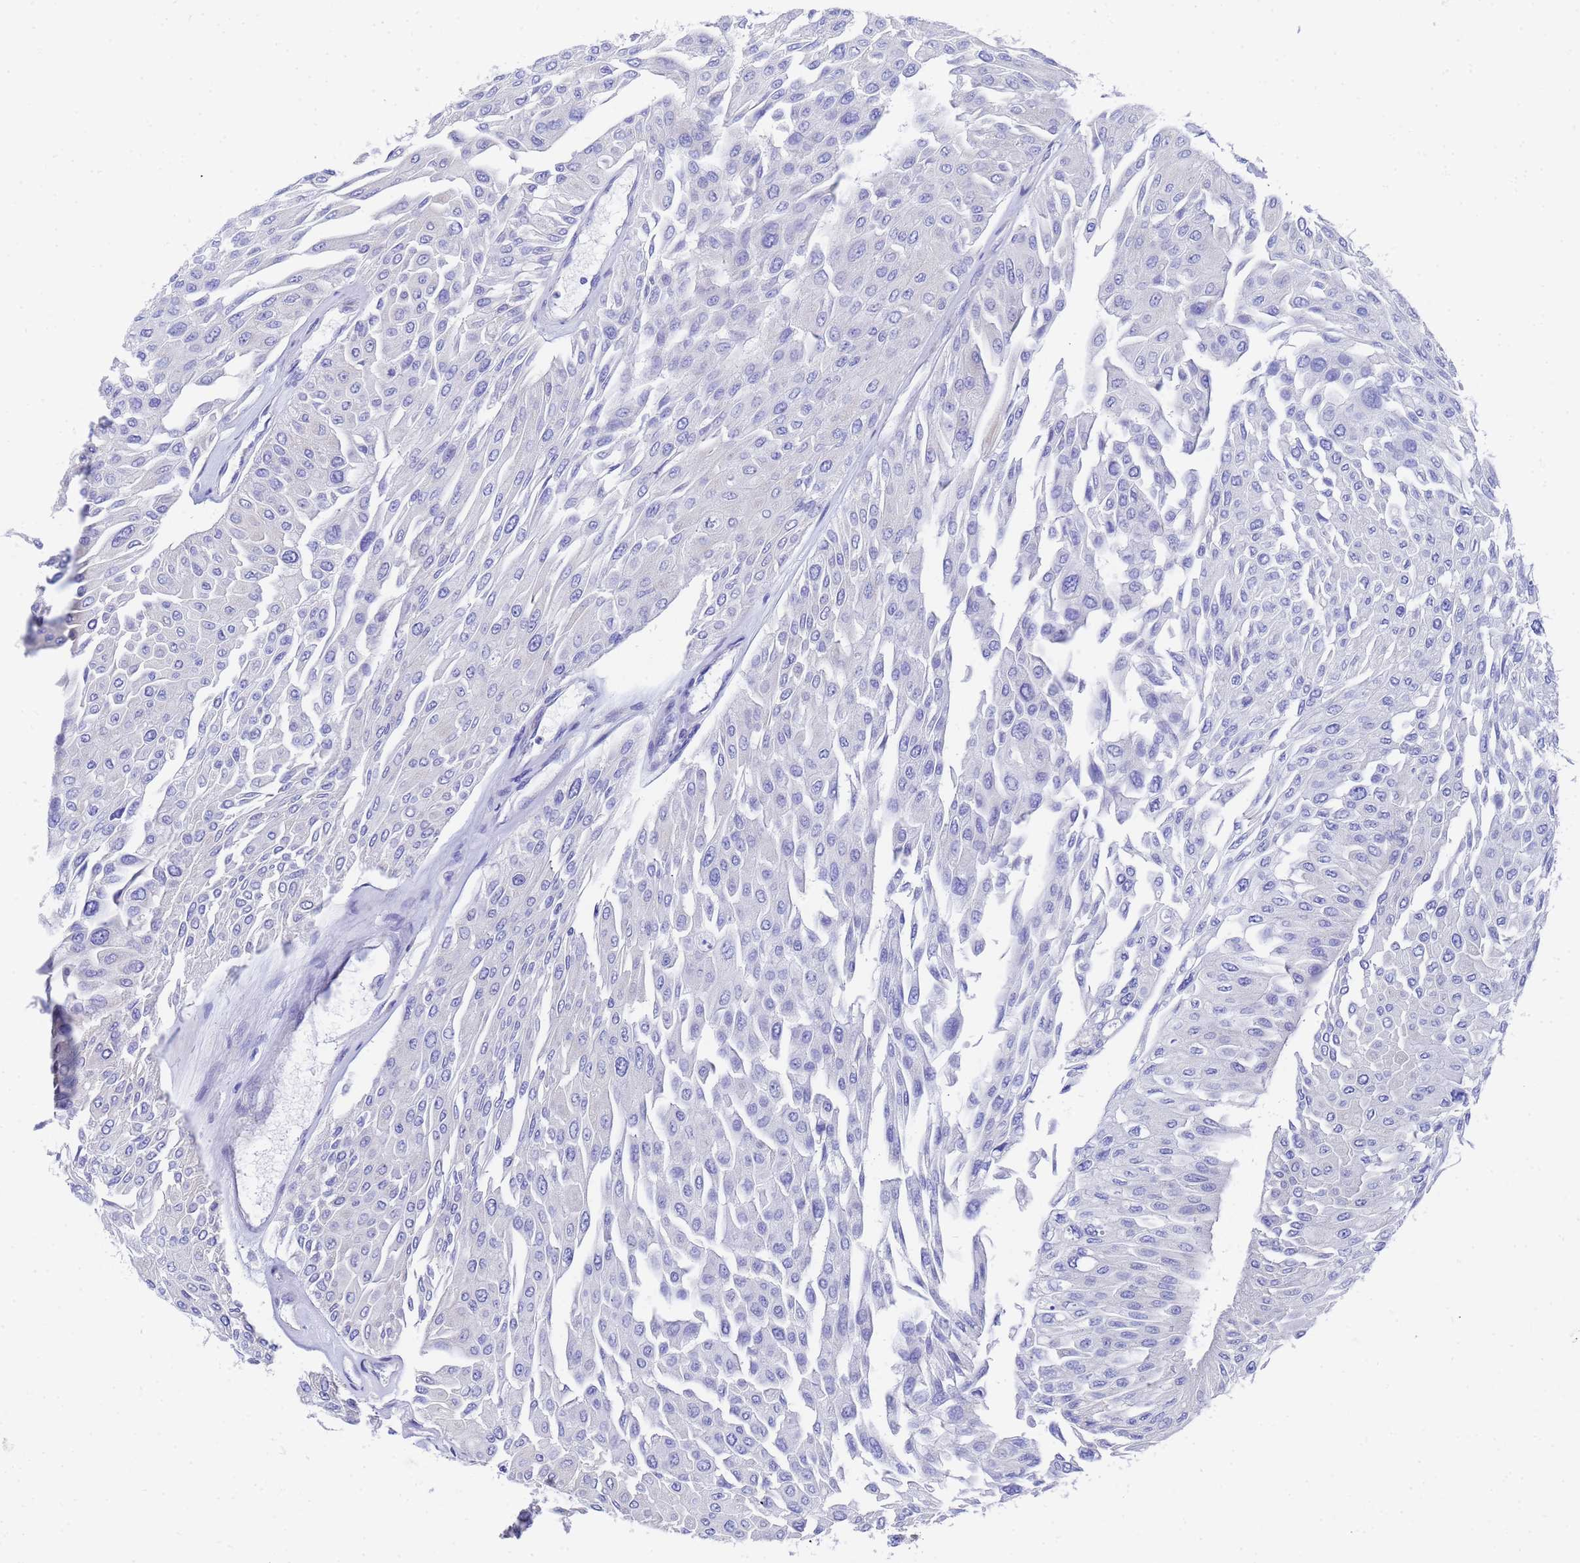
{"staining": {"intensity": "negative", "quantity": "none", "location": "none"}, "tissue": "urothelial cancer", "cell_type": "Tumor cells", "image_type": "cancer", "snomed": [{"axis": "morphology", "description": "Urothelial carcinoma, Low grade"}, {"axis": "topography", "description": "Urinary bladder"}], "caption": "Immunohistochemistry image of human low-grade urothelial carcinoma stained for a protein (brown), which exhibits no expression in tumor cells.", "gene": "TM4SF4", "patient": {"sex": "male", "age": 67}}